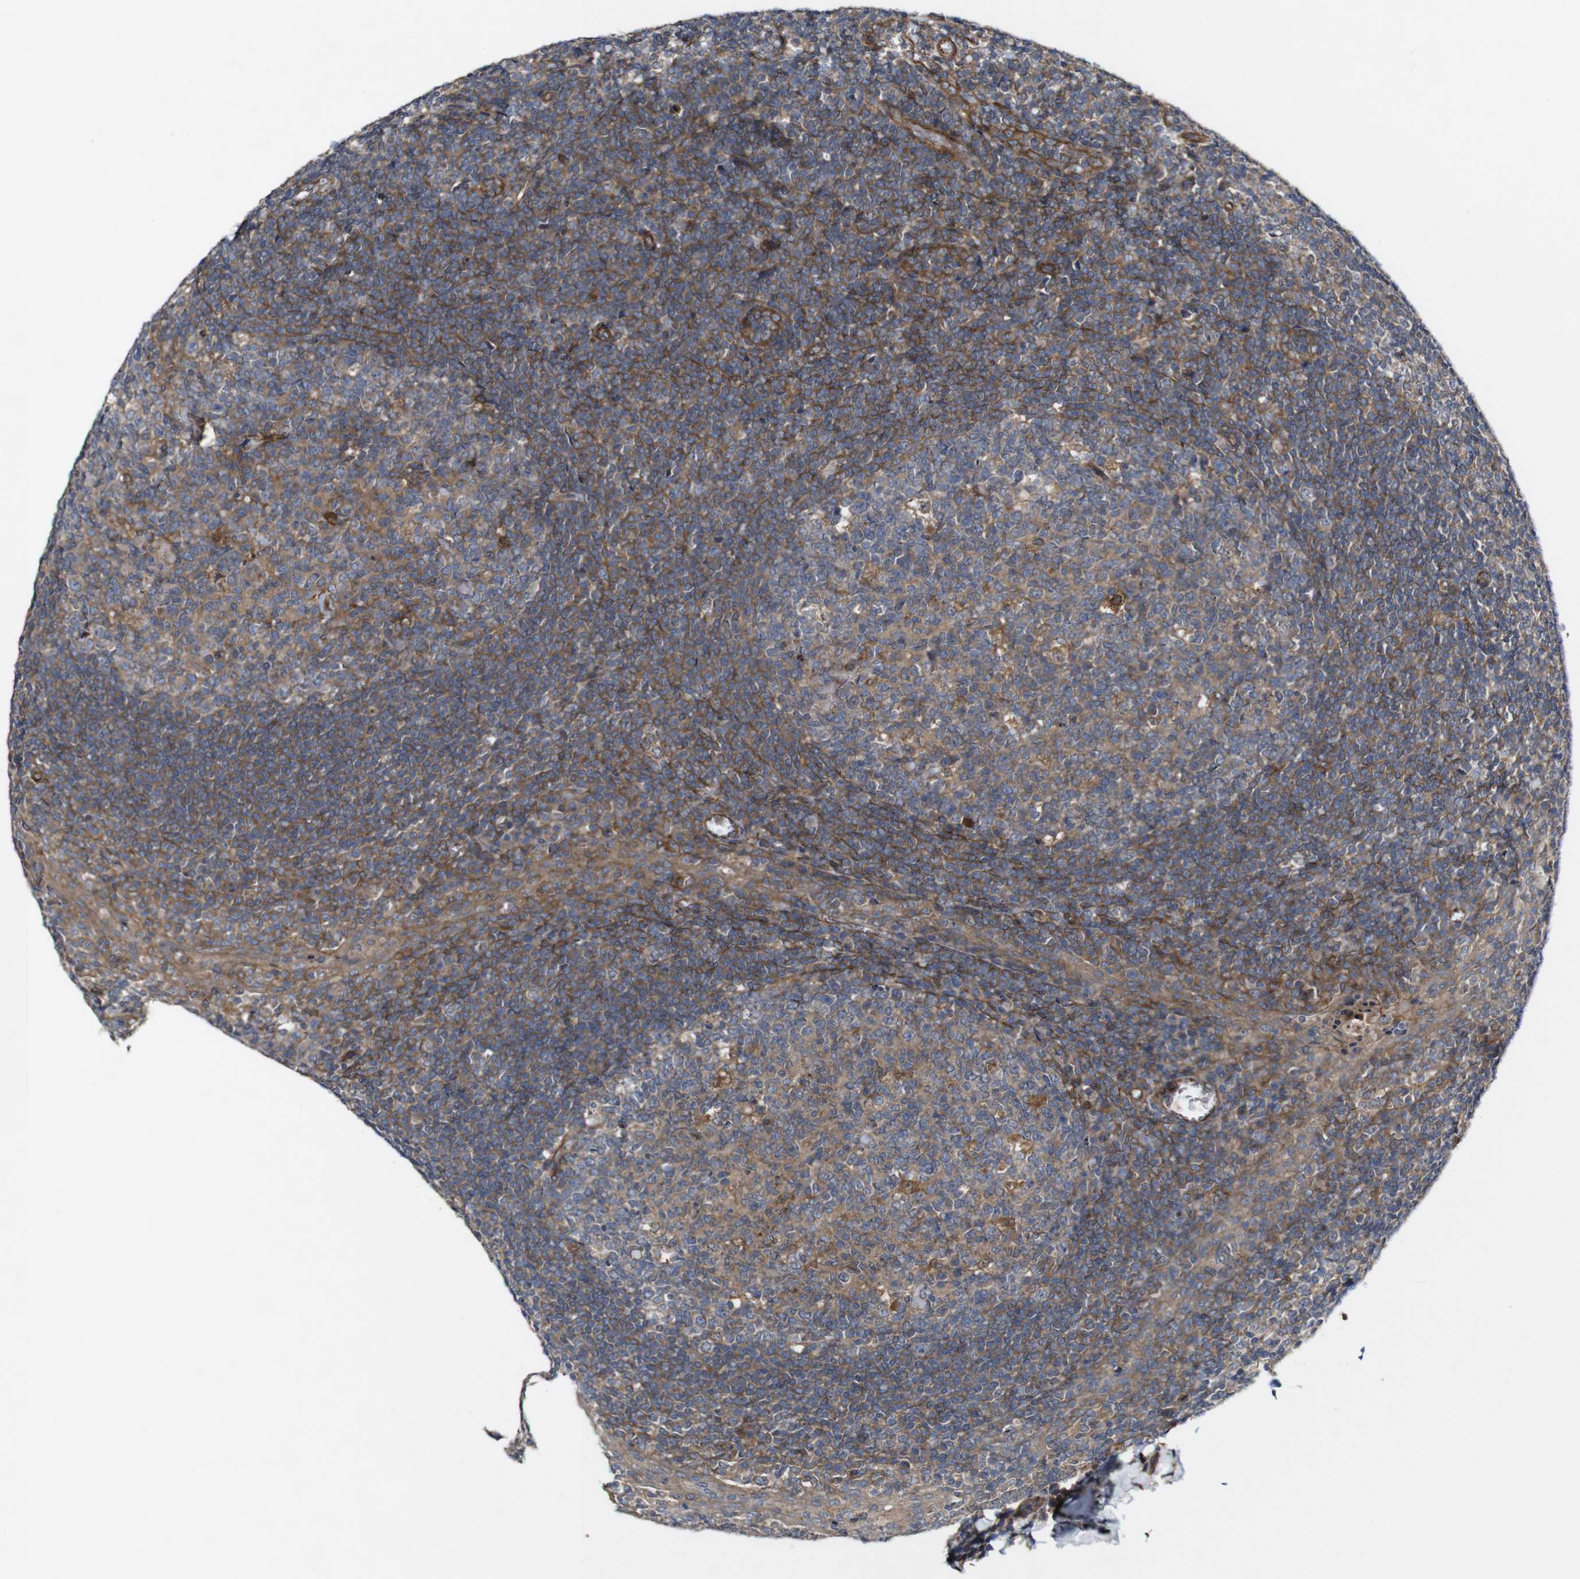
{"staining": {"intensity": "moderate", "quantity": ">75%", "location": "cytoplasmic/membranous"}, "tissue": "tonsil", "cell_type": "Germinal center cells", "image_type": "normal", "snomed": [{"axis": "morphology", "description": "Normal tissue, NOS"}, {"axis": "topography", "description": "Tonsil"}], "caption": "This photomicrograph shows immunohistochemistry staining of normal human tonsil, with medium moderate cytoplasmic/membranous staining in about >75% of germinal center cells.", "gene": "GSDME", "patient": {"sex": "male", "age": 31}}